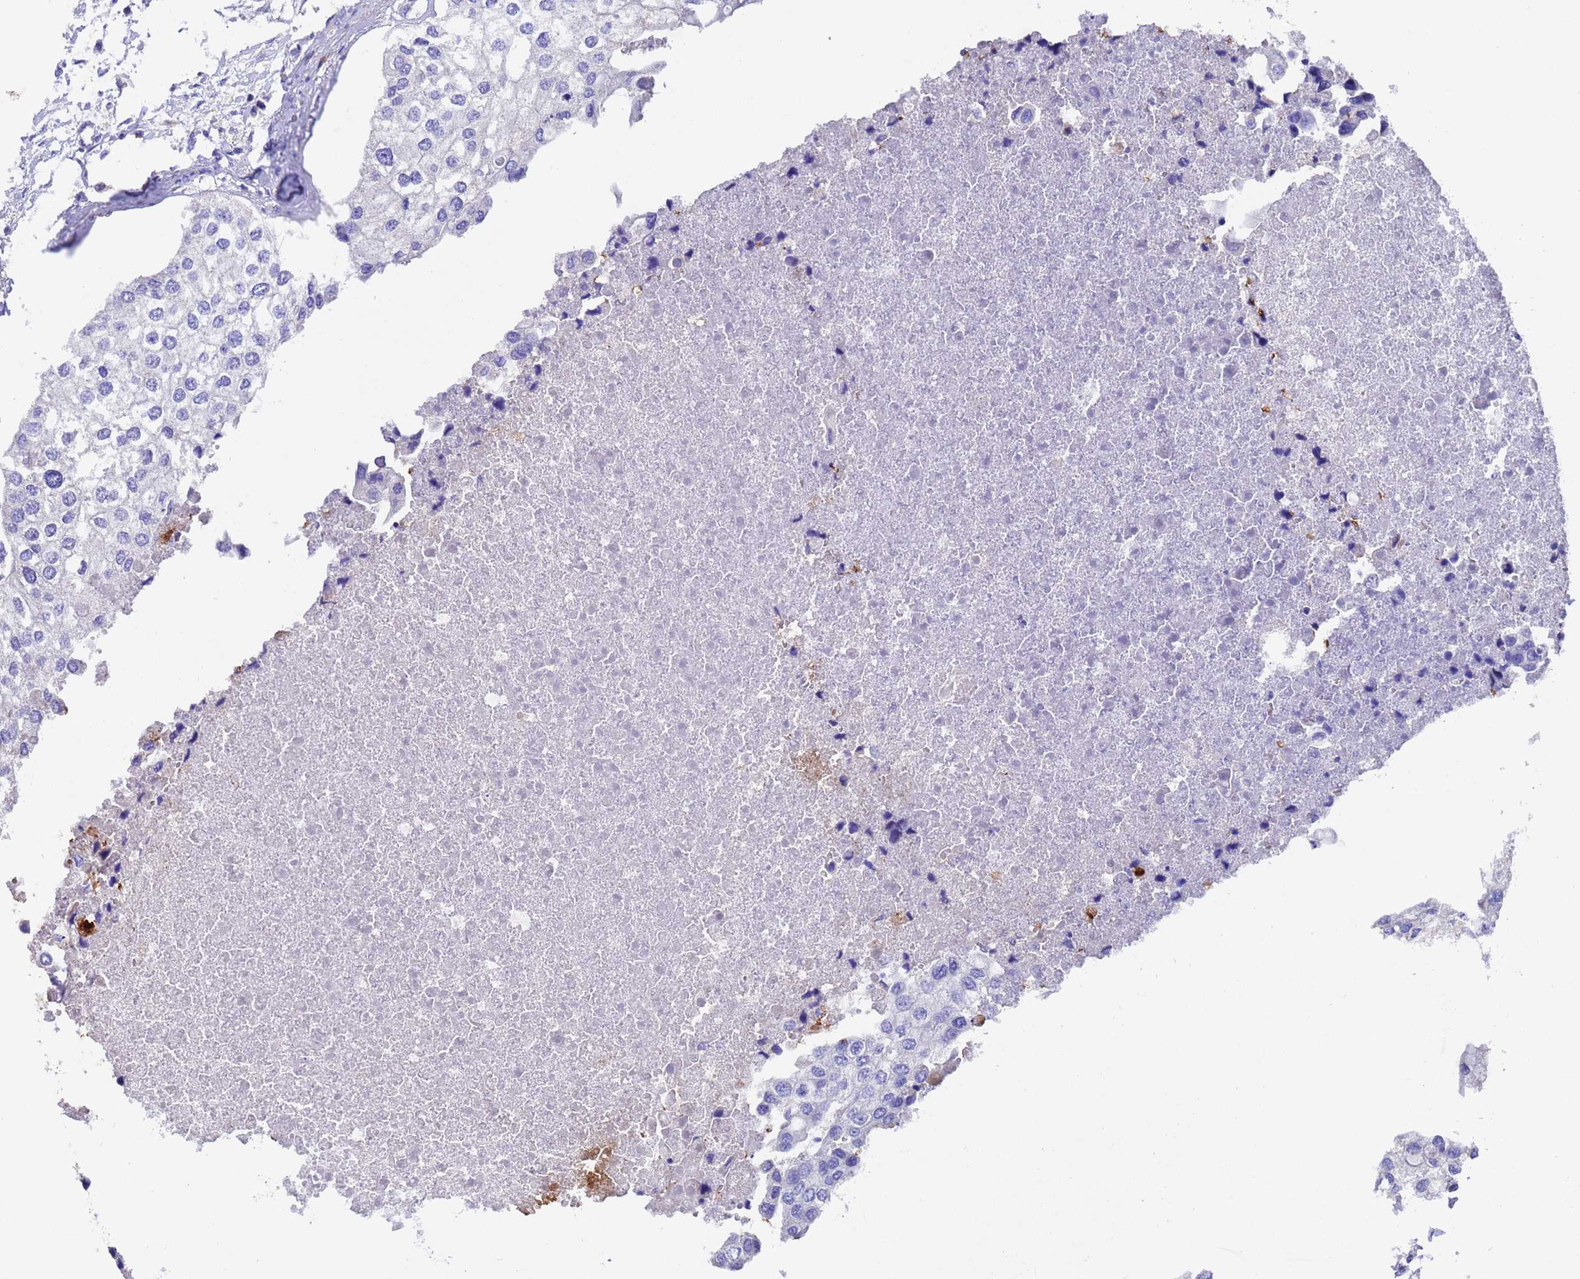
{"staining": {"intensity": "negative", "quantity": "none", "location": "none"}, "tissue": "urothelial cancer", "cell_type": "Tumor cells", "image_type": "cancer", "snomed": [{"axis": "morphology", "description": "Urothelial carcinoma, High grade"}, {"axis": "topography", "description": "Urinary bladder"}], "caption": "Urothelial carcinoma (high-grade) was stained to show a protein in brown. There is no significant expression in tumor cells.", "gene": "ELP6", "patient": {"sex": "male", "age": 64}}